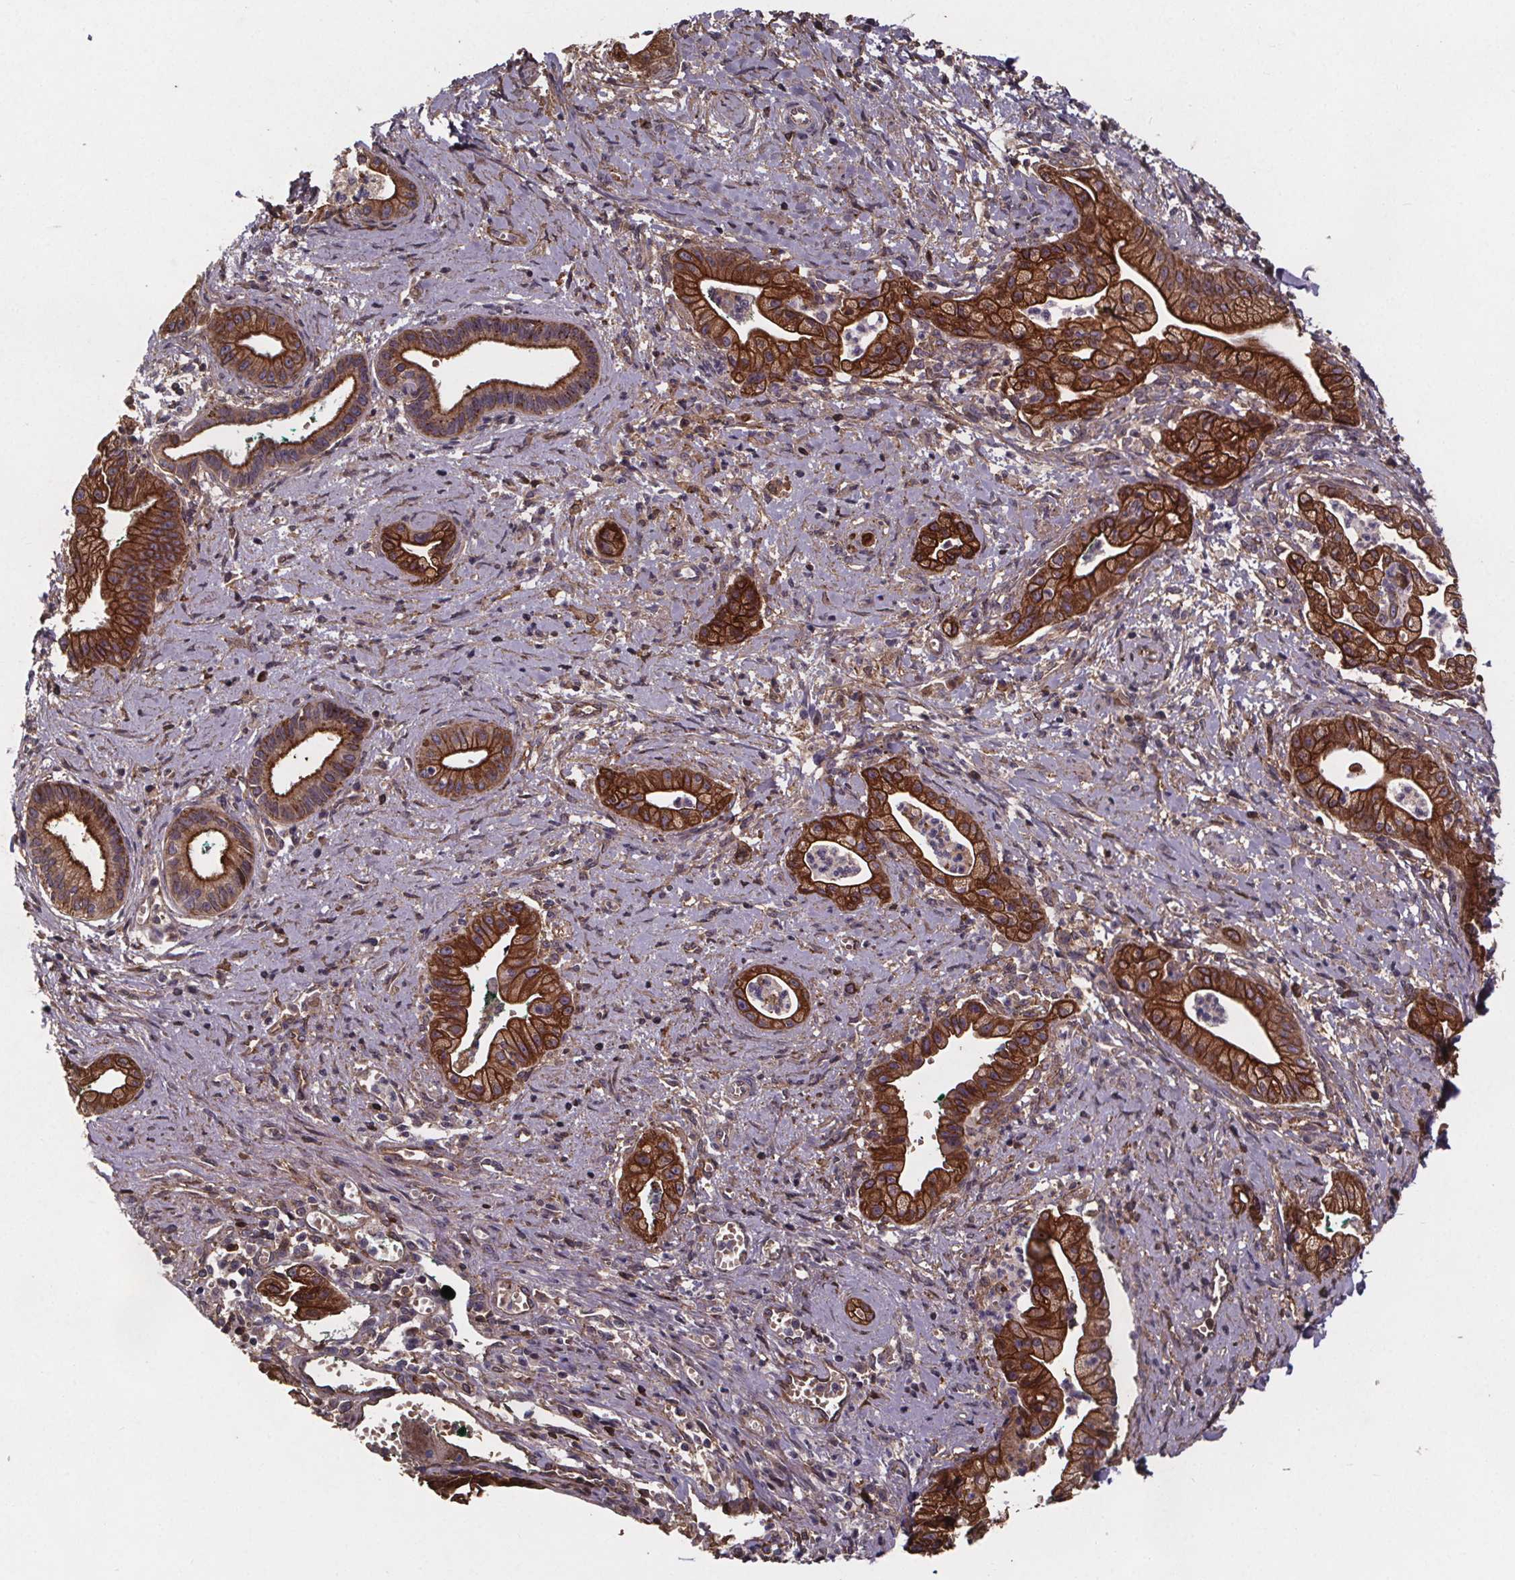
{"staining": {"intensity": "strong", "quantity": ">75%", "location": "cytoplasmic/membranous"}, "tissue": "pancreatic cancer", "cell_type": "Tumor cells", "image_type": "cancer", "snomed": [{"axis": "morphology", "description": "Normal tissue, NOS"}, {"axis": "morphology", "description": "Adenocarcinoma, NOS"}, {"axis": "topography", "description": "Lymph node"}, {"axis": "topography", "description": "Pancreas"}], "caption": "High-power microscopy captured an immunohistochemistry histopathology image of pancreatic adenocarcinoma, revealing strong cytoplasmic/membranous expression in about >75% of tumor cells. (IHC, brightfield microscopy, high magnification).", "gene": "FASTKD3", "patient": {"sex": "female", "age": 58}}